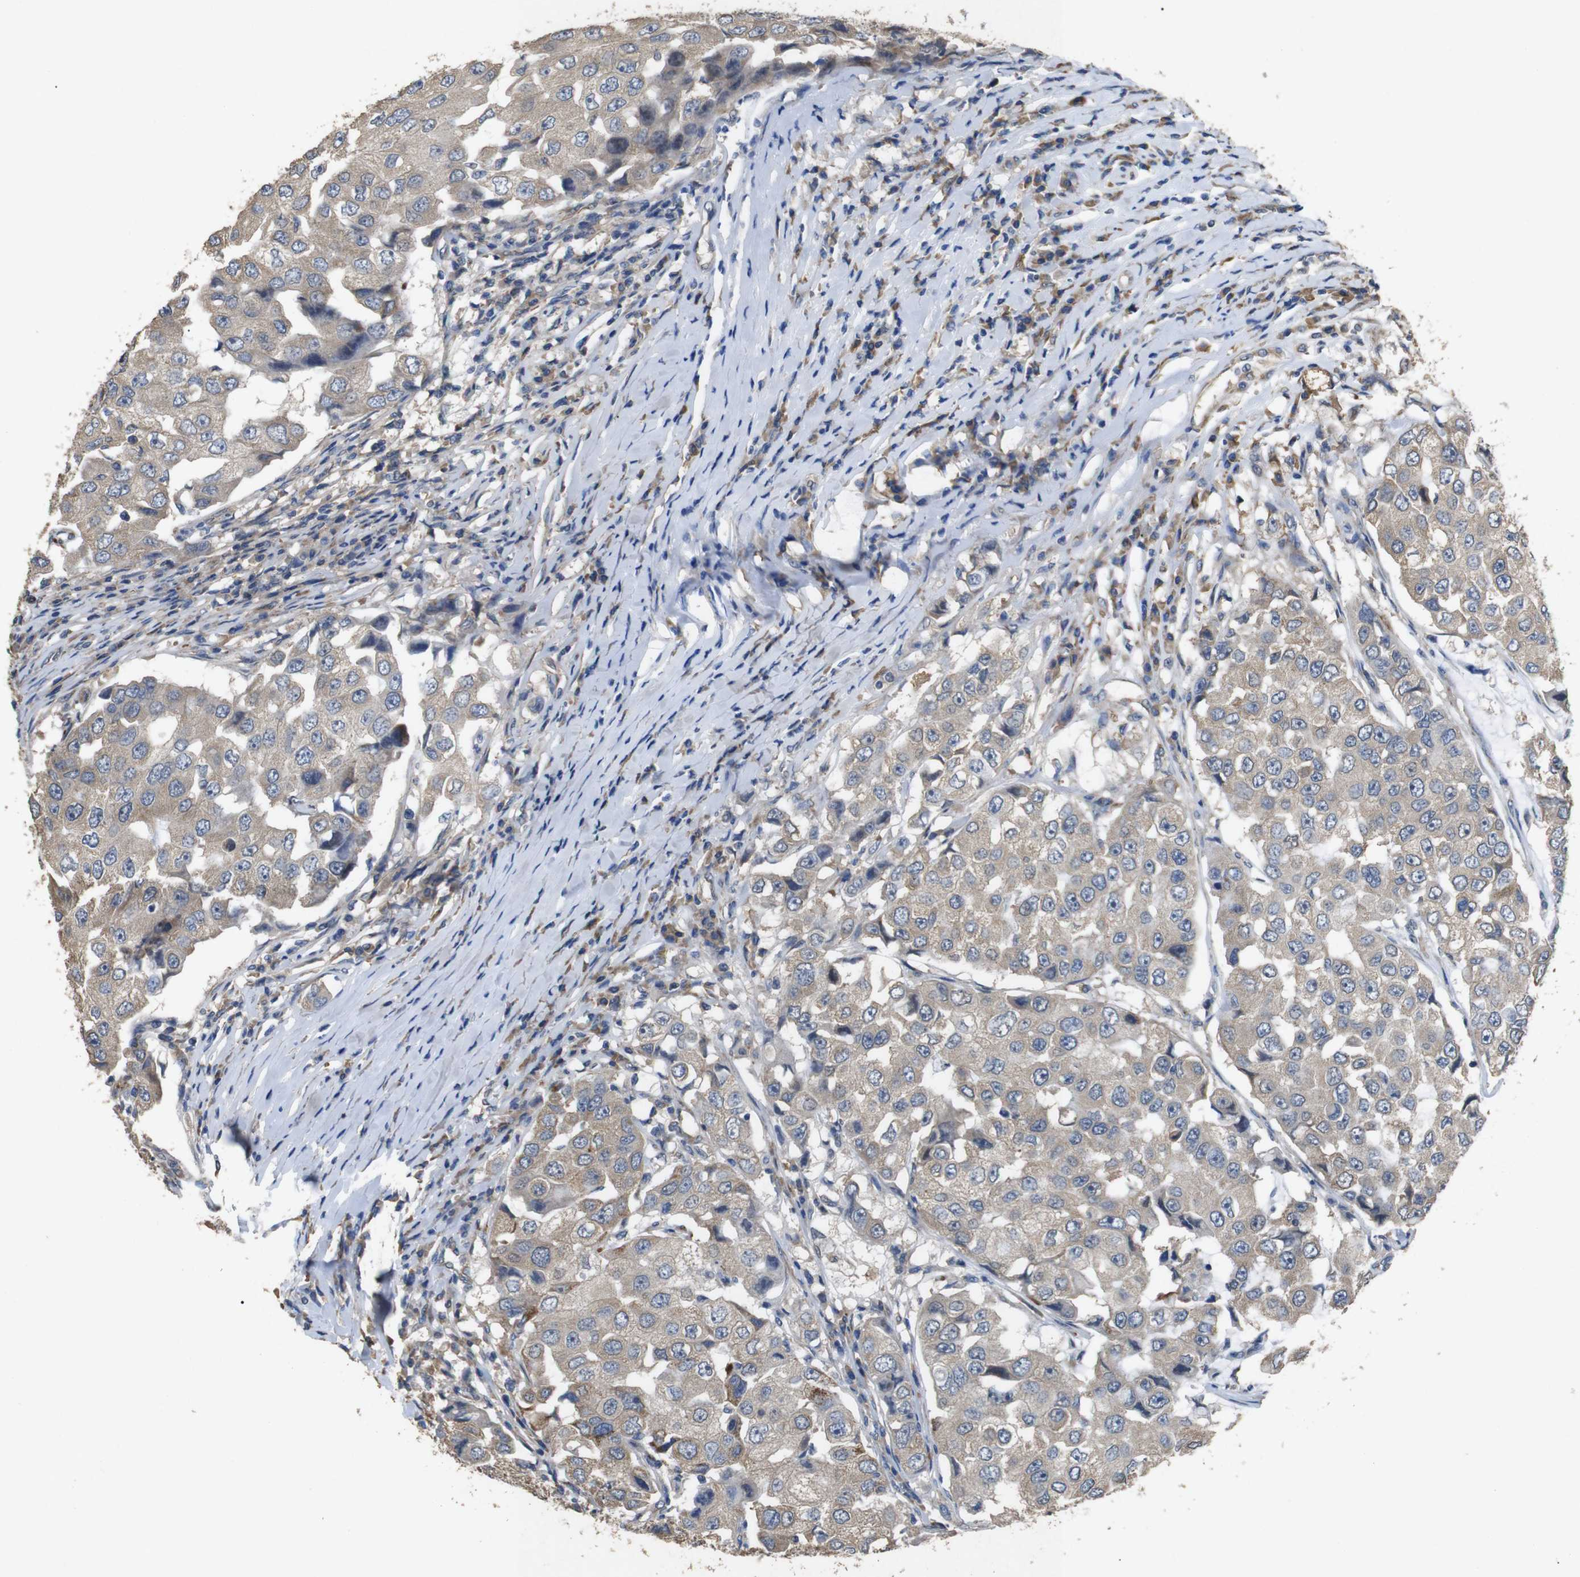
{"staining": {"intensity": "weak", "quantity": ">75%", "location": "cytoplasmic/membranous"}, "tissue": "breast cancer", "cell_type": "Tumor cells", "image_type": "cancer", "snomed": [{"axis": "morphology", "description": "Duct carcinoma"}, {"axis": "topography", "description": "Breast"}], "caption": "Immunohistochemical staining of human breast cancer exhibits weak cytoplasmic/membranous protein staining in about >75% of tumor cells.", "gene": "BNIP3", "patient": {"sex": "female", "age": 27}}